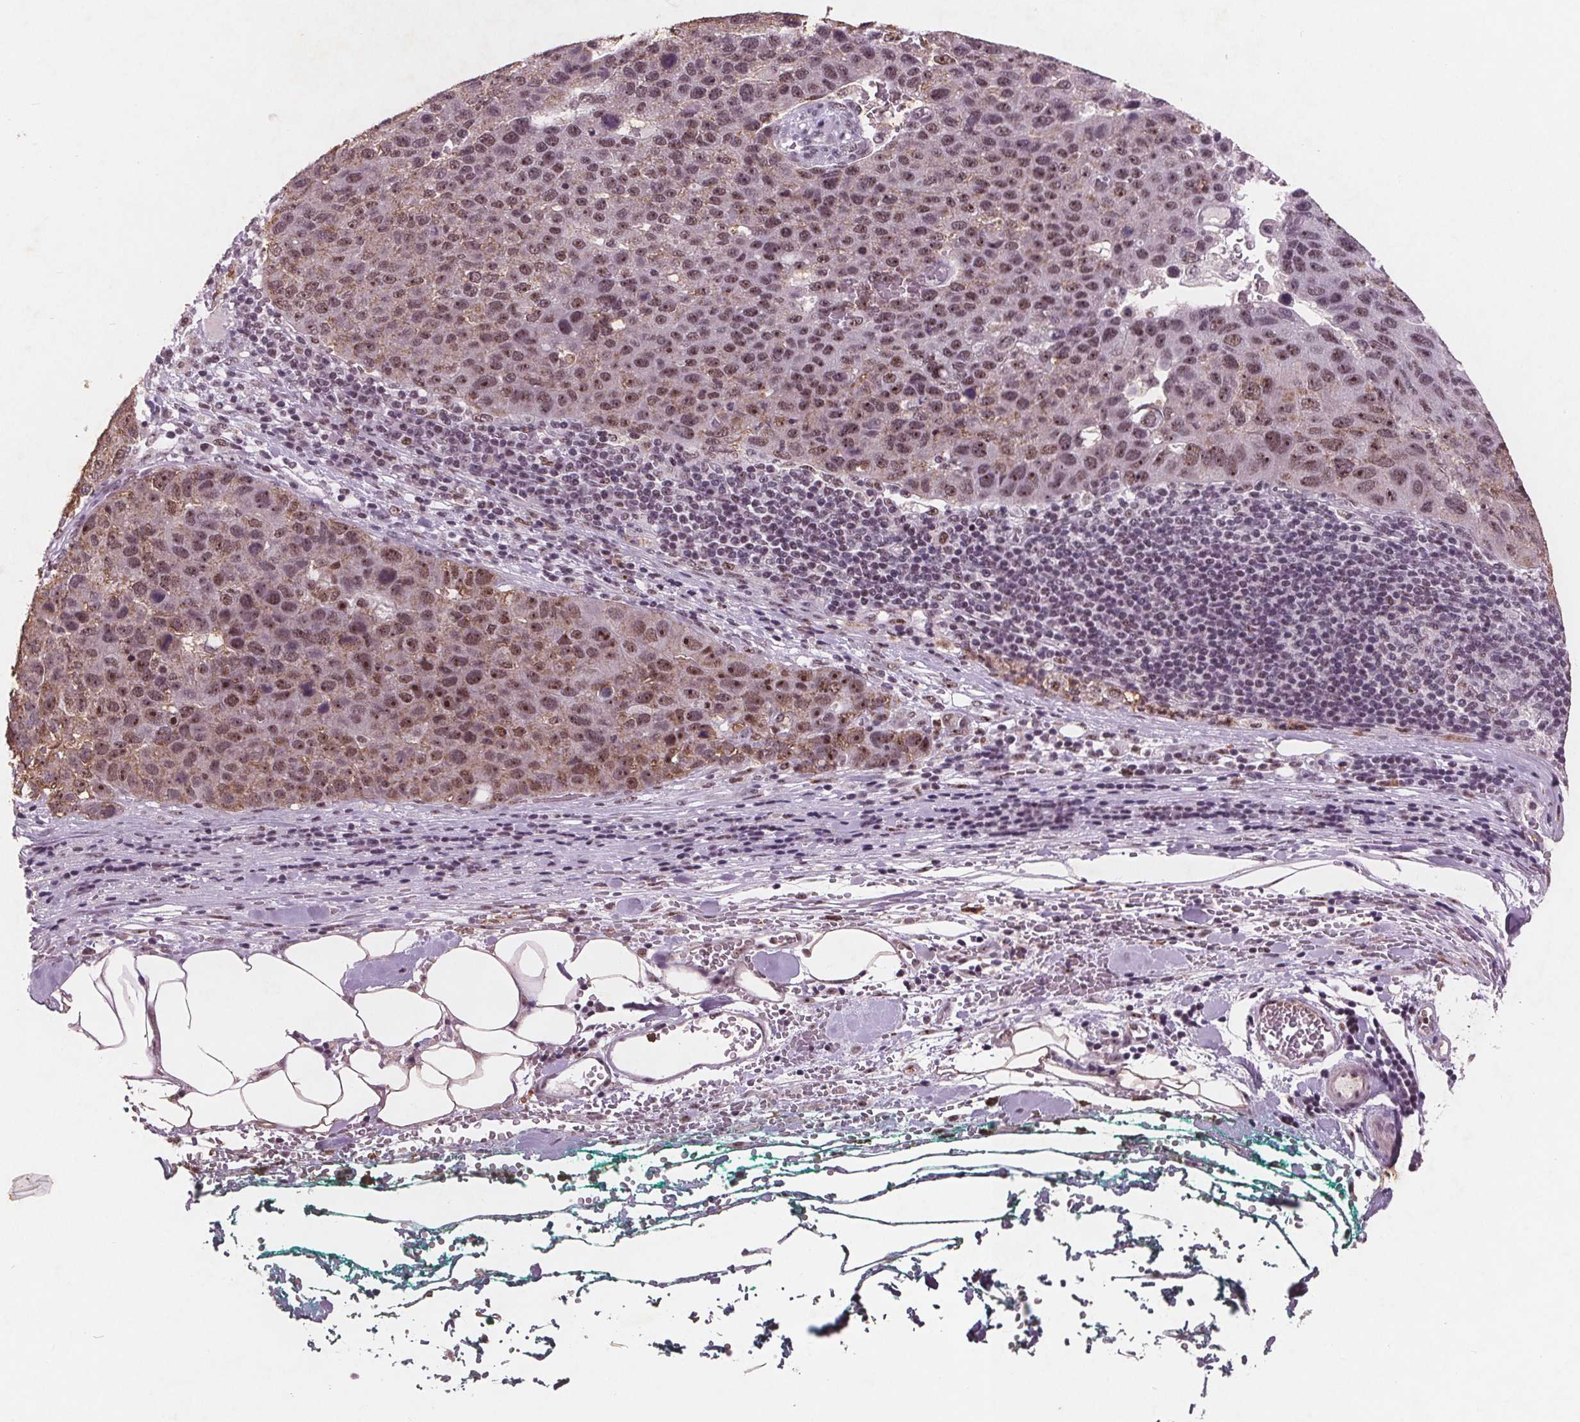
{"staining": {"intensity": "weak", "quantity": ">75%", "location": "nuclear"}, "tissue": "pancreatic cancer", "cell_type": "Tumor cells", "image_type": "cancer", "snomed": [{"axis": "morphology", "description": "Adenocarcinoma, NOS"}, {"axis": "topography", "description": "Pancreas"}], "caption": "High-magnification brightfield microscopy of pancreatic cancer (adenocarcinoma) stained with DAB (brown) and counterstained with hematoxylin (blue). tumor cells exhibit weak nuclear staining is identified in about>75% of cells.", "gene": "RPS6KA2", "patient": {"sex": "female", "age": 61}}